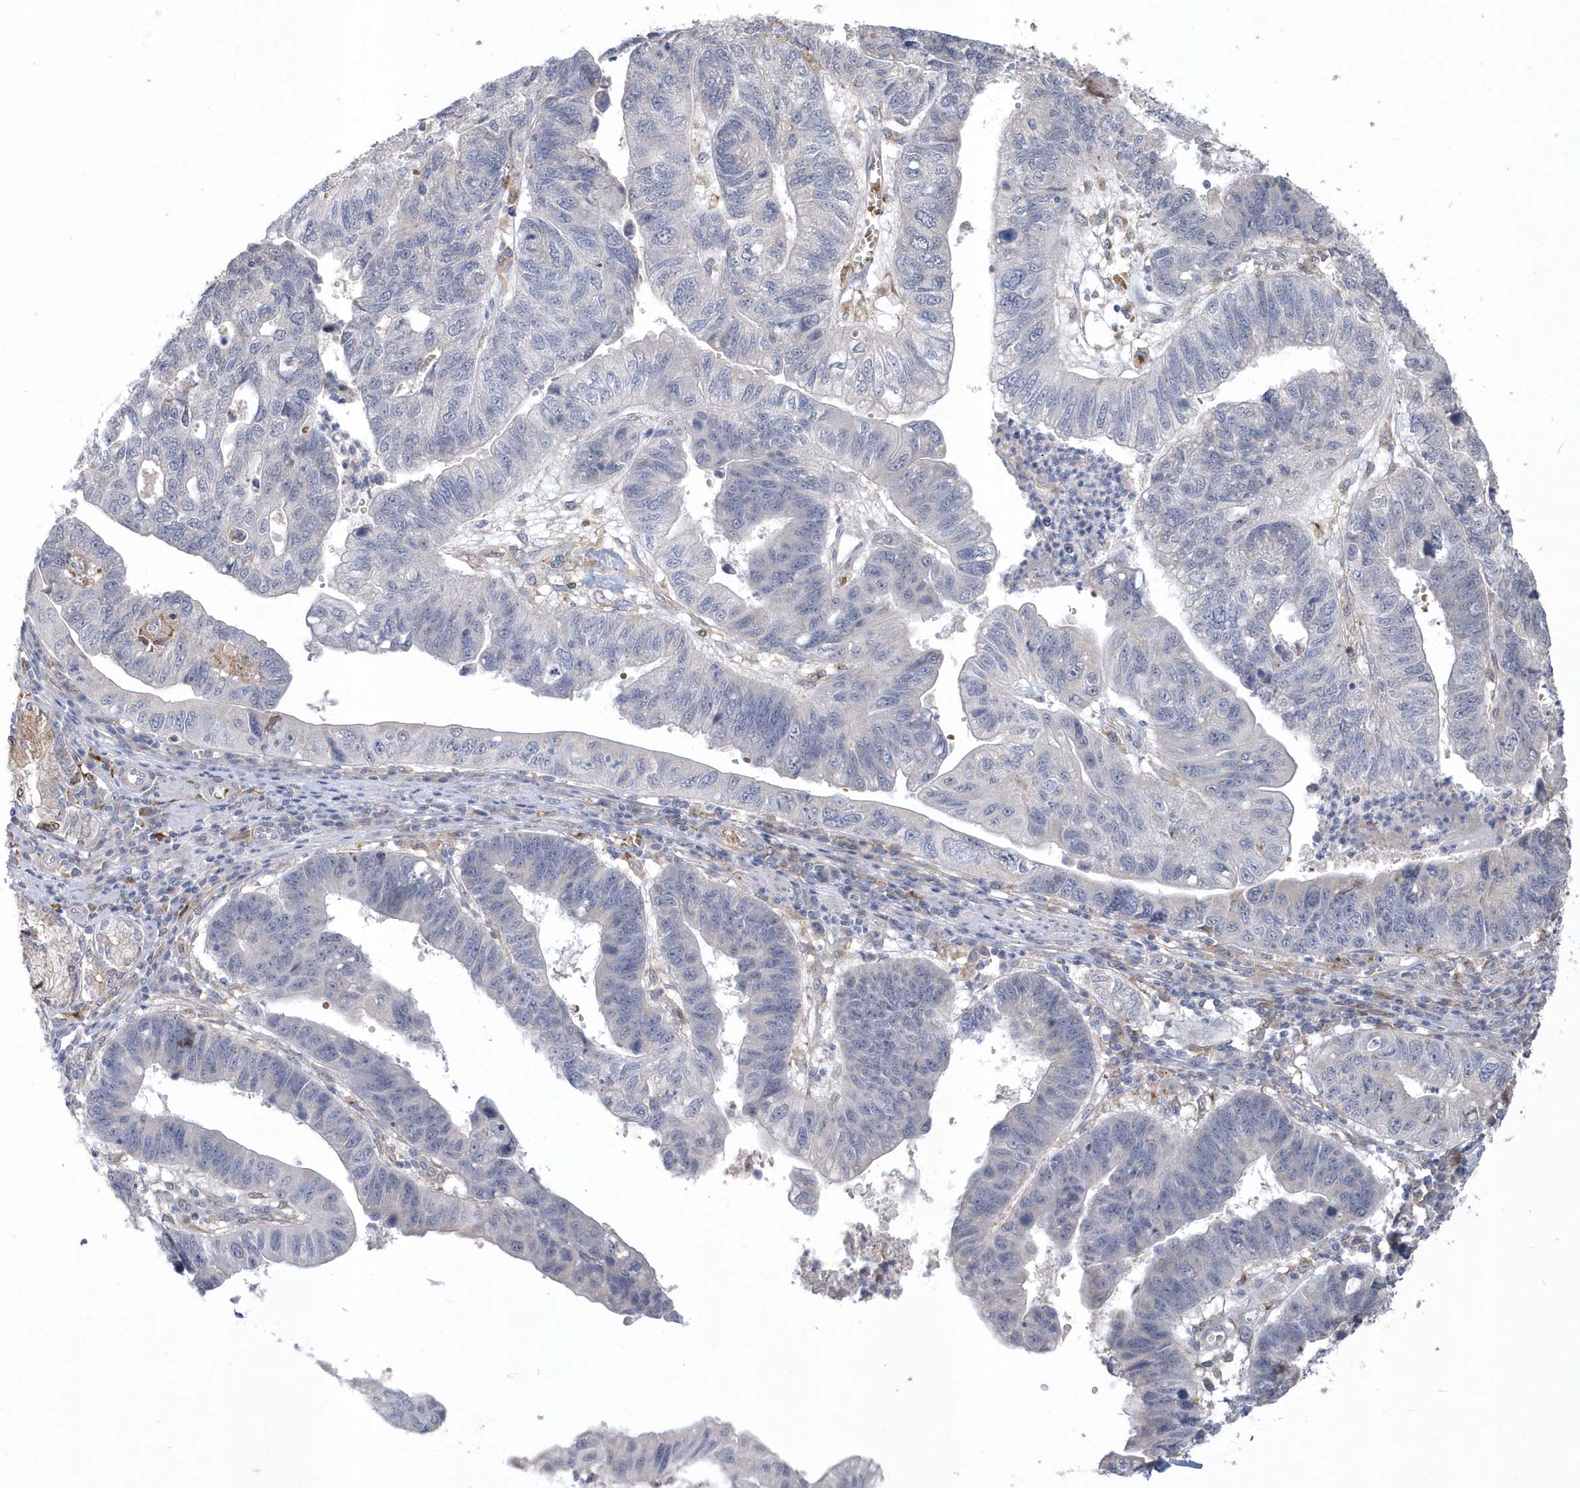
{"staining": {"intensity": "negative", "quantity": "none", "location": "none"}, "tissue": "stomach cancer", "cell_type": "Tumor cells", "image_type": "cancer", "snomed": [{"axis": "morphology", "description": "Adenocarcinoma, NOS"}, {"axis": "topography", "description": "Stomach"}], "caption": "Tumor cells show no significant expression in stomach cancer (adenocarcinoma).", "gene": "TSPEAR", "patient": {"sex": "male", "age": 59}}